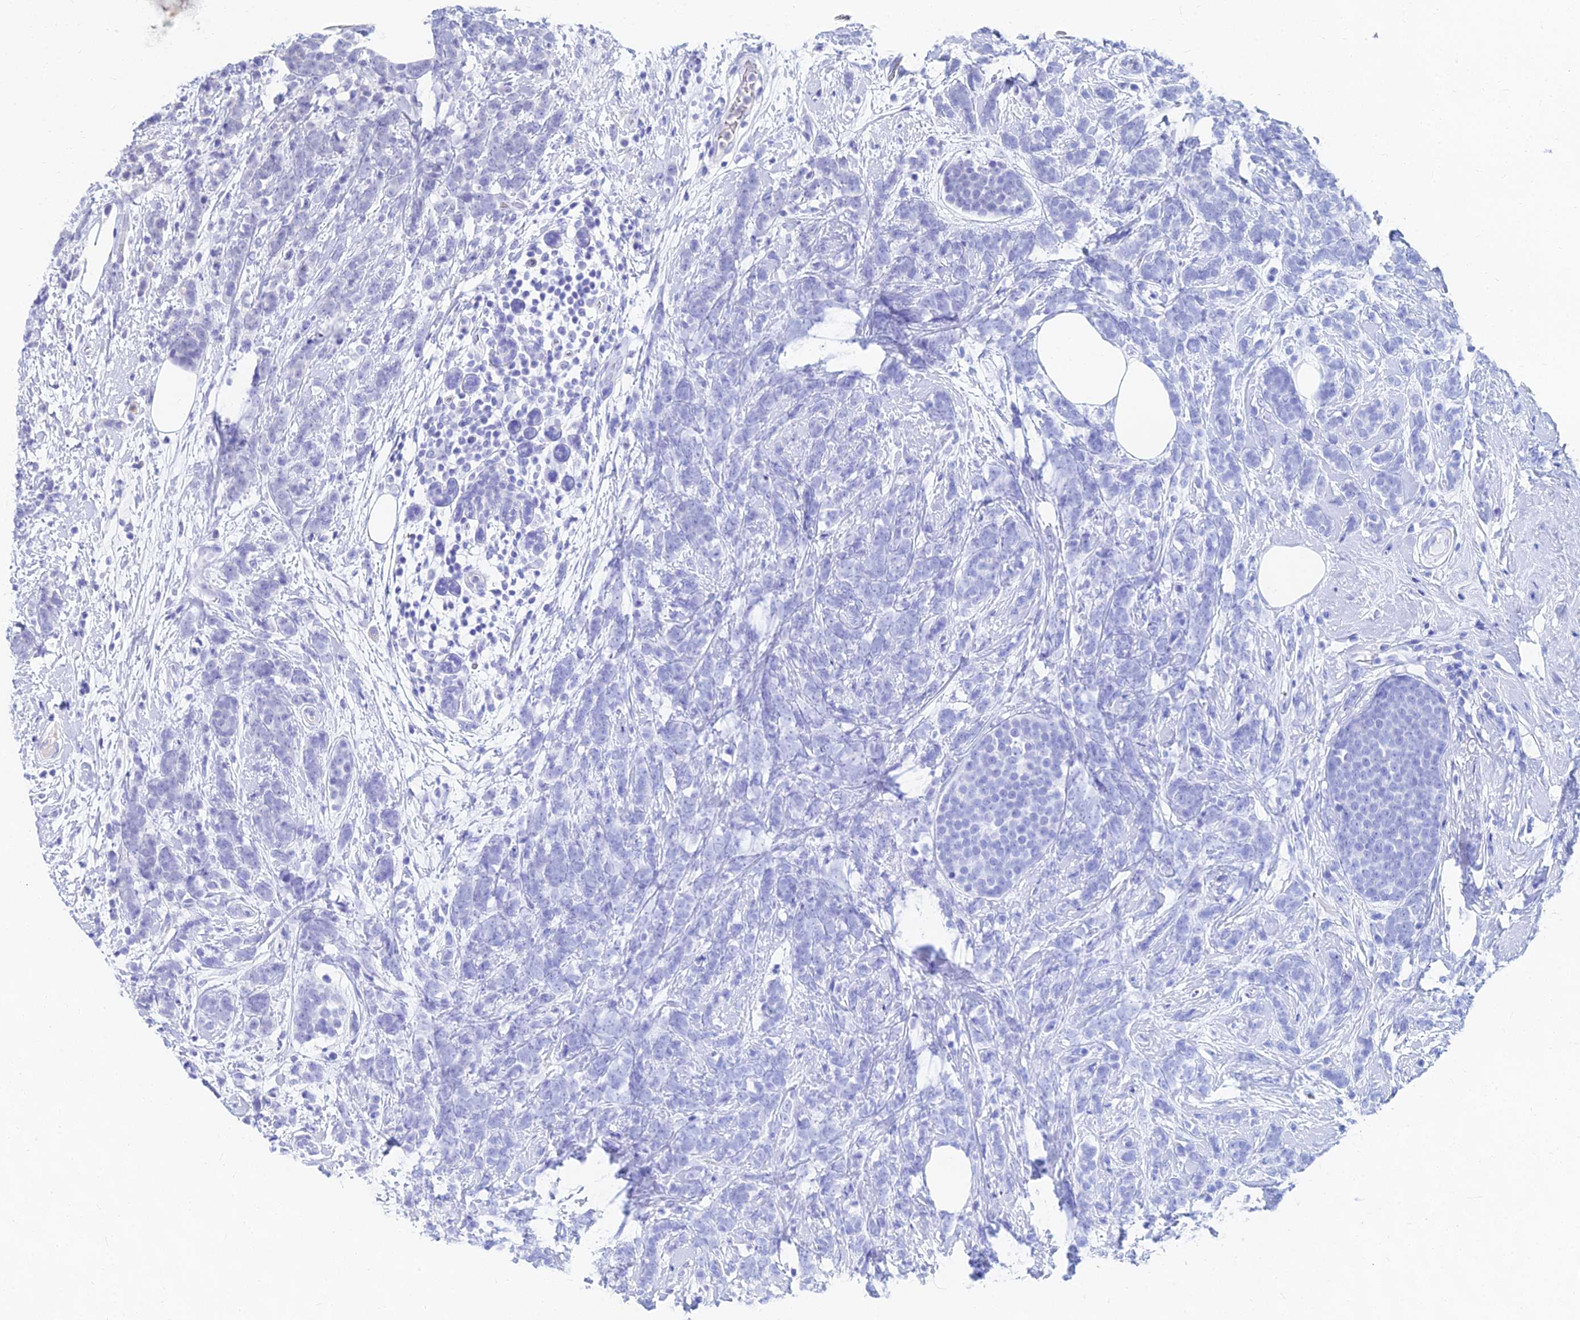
{"staining": {"intensity": "negative", "quantity": "none", "location": "none"}, "tissue": "breast cancer", "cell_type": "Tumor cells", "image_type": "cancer", "snomed": [{"axis": "morphology", "description": "Duct carcinoma"}, {"axis": "topography", "description": "Breast"}], "caption": "A high-resolution image shows IHC staining of infiltrating ductal carcinoma (breast), which exhibits no significant expression in tumor cells. Nuclei are stained in blue.", "gene": "GOLGA6D", "patient": {"sex": "female", "age": 75}}